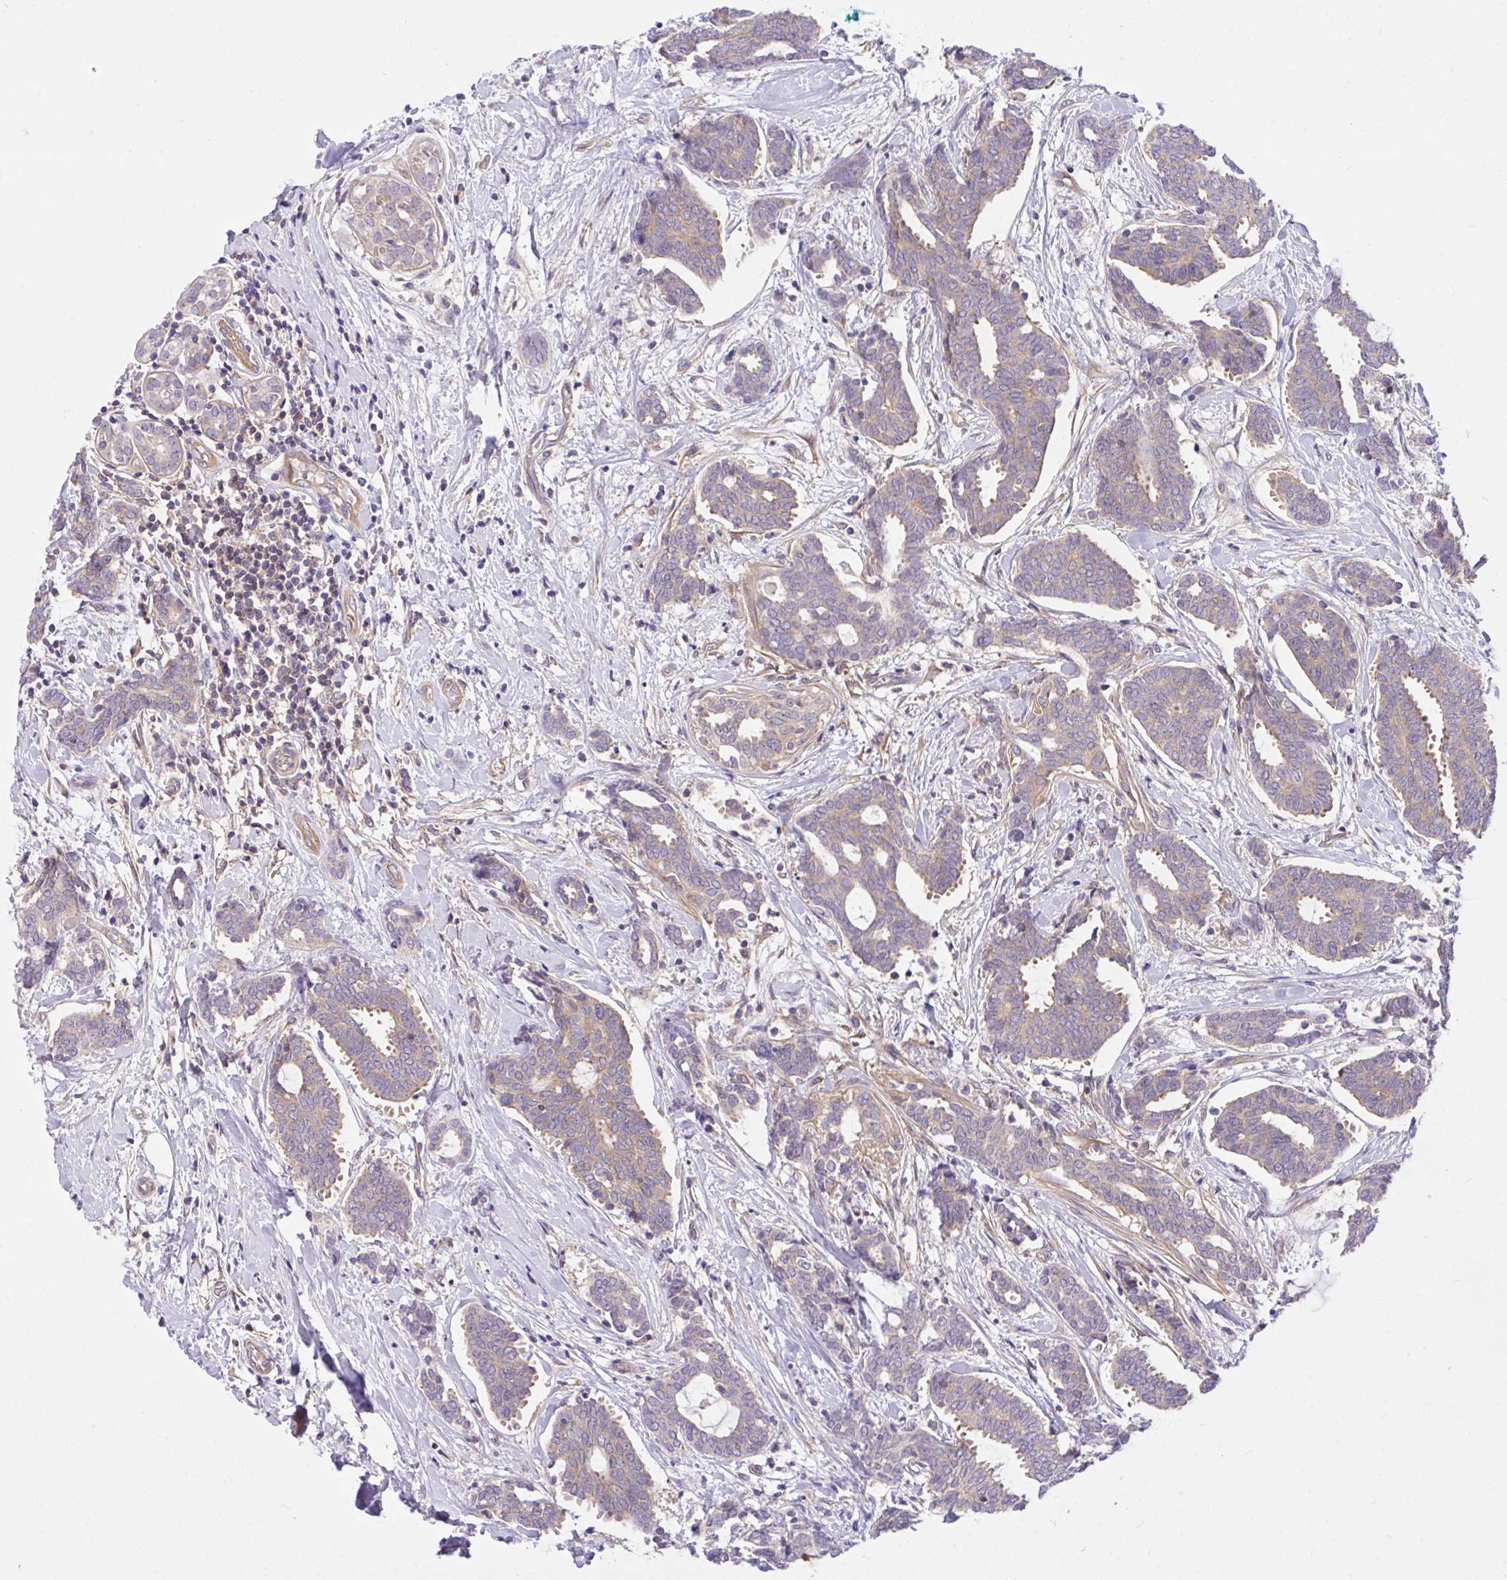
{"staining": {"intensity": "weak", "quantity": "<25%", "location": "cytoplasmic/membranous"}, "tissue": "breast cancer", "cell_type": "Tumor cells", "image_type": "cancer", "snomed": [{"axis": "morphology", "description": "Intraductal carcinoma, in situ"}, {"axis": "morphology", "description": "Duct carcinoma"}, {"axis": "morphology", "description": "Lobular carcinoma, in situ"}, {"axis": "topography", "description": "Breast"}], "caption": "High power microscopy image of an immunohistochemistry image of breast cancer (invasive ductal carcinoma), revealing no significant positivity in tumor cells.", "gene": "TLN2", "patient": {"sex": "female", "age": 44}}